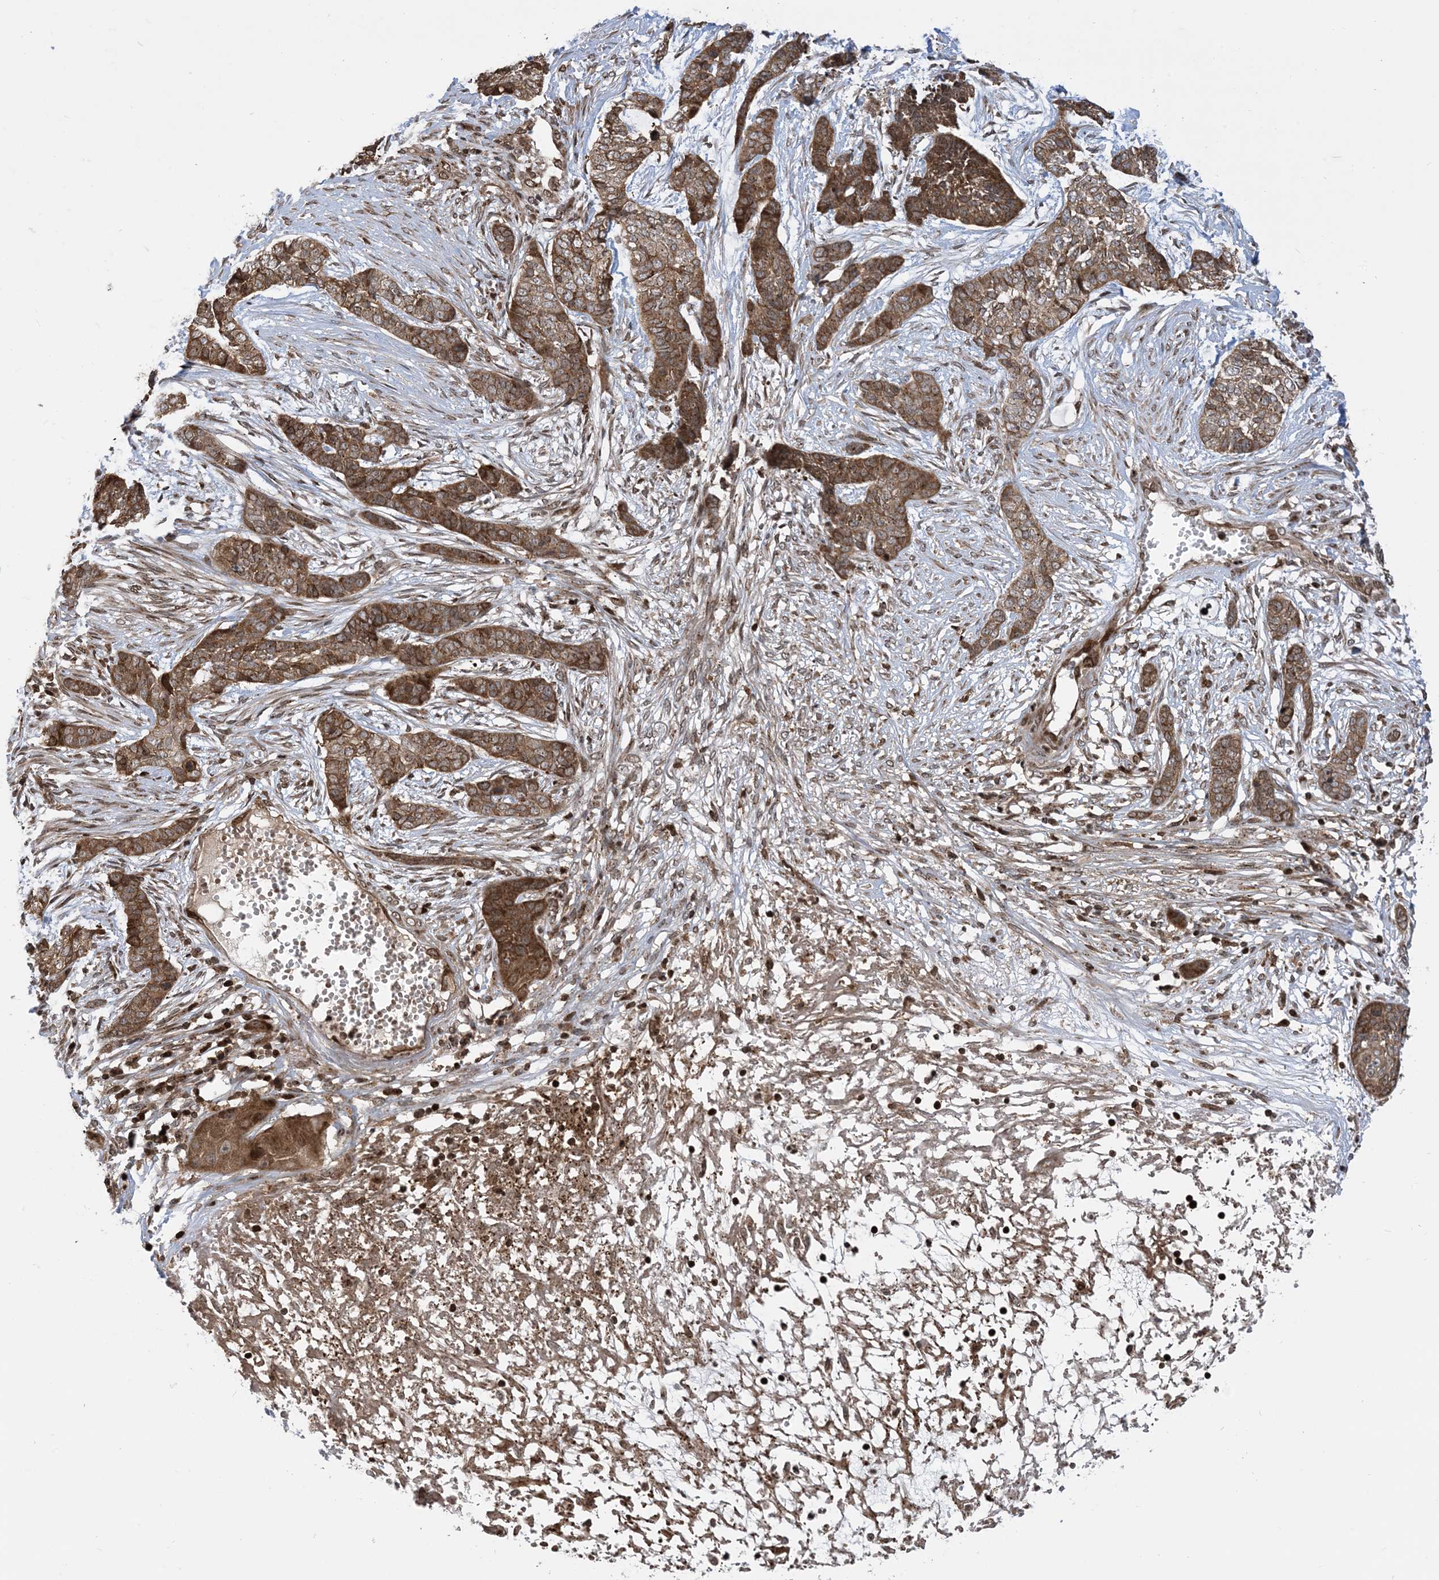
{"staining": {"intensity": "strong", "quantity": ">75%", "location": "cytoplasmic/membranous"}, "tissue": "skin cancer", "cell_type": "Tumor cells", "image_type": "cancer", "snomed": [{"axis": "morphology", "description": "Basal cell carcinoma"}, {"axis": "topography", "description": "Skin"}], "caption": "Basal cell carcinoma (skin) stained with a protein marker reveals strong staining in tumor cells.", "gene": "CASP4", "patient": {"sex": "female", "age": 64}}